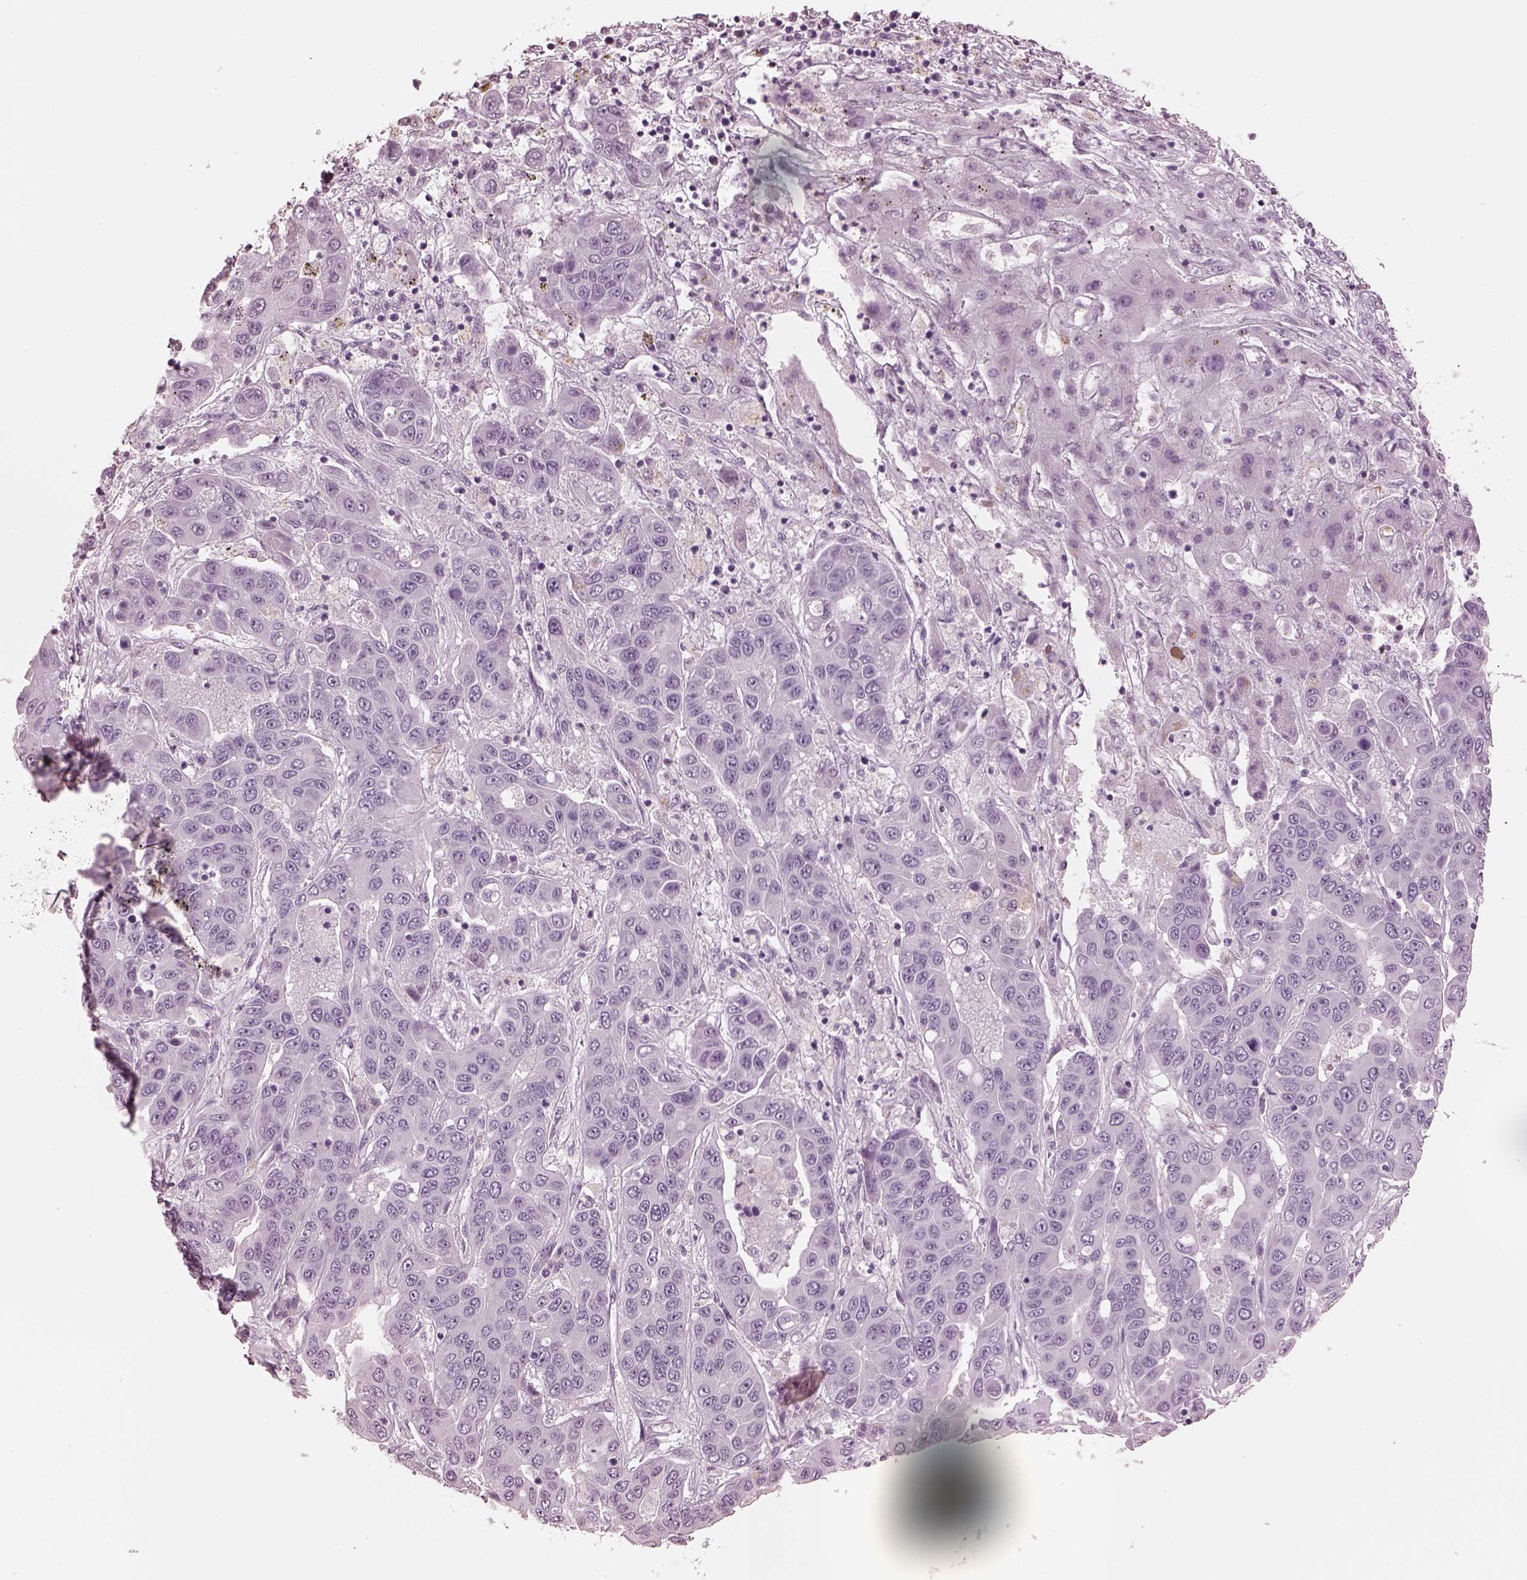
{"staining": {"intensity": "negative", "quantity": "none", "location": "none"}, "tissue": "liver cancer", "cell_type": "Tumor cells", "image_type": "cancer", "snomed": [{"axis": "morphology", "description": "Cholangiocarcinoma"}, {"axis": "topography", "description": "Liver"}], "caption": "High magnification brightfield microscopy of cholangiocarcinoma (liver) stained with DAB (brown) and counterstained with hematoxylin (blue): tumor cells show no significant expression.", "gene": "CSH1", "patient": {"sex": "female", "age": 52}}